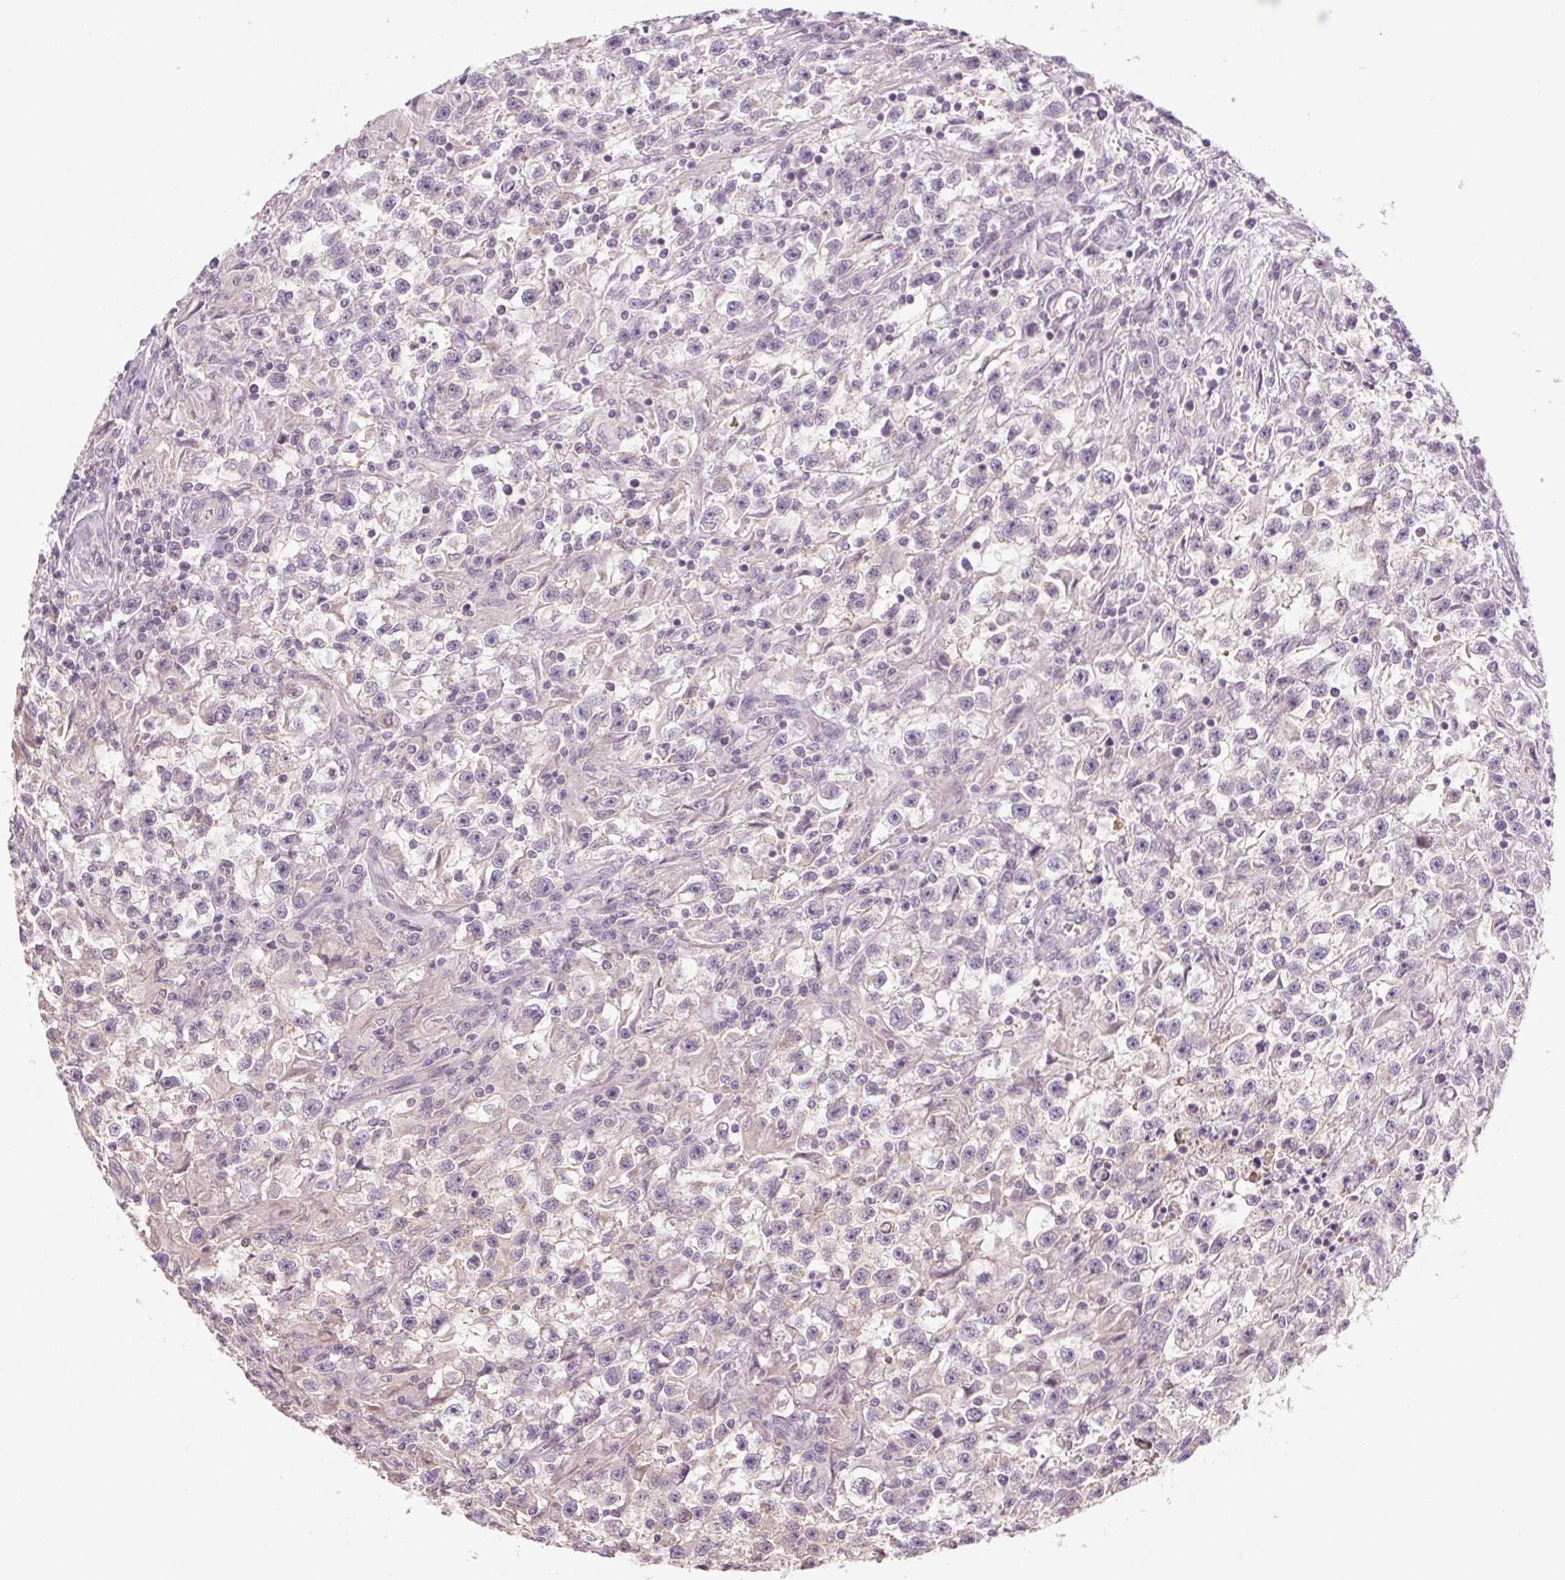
{"staining": {"intensity": "negative", "quantity": "none", "location": "none"}, "tissue": "testis cancer", "cell_type": "Tumor cells", "image_type": "cancer", "snomed": [{"axis": "morphology", "description": "Seminoma, NOS"}, {"axis": "topography", "description": "Testis"}], "caption": "An image of testis cancer (seminoma) stained for a protein exhibits no brown staining in tumor cells. Nuclei are stained in blue.", "gene": "HHLA2", "patient": {"sex": "male", "age": 31}}